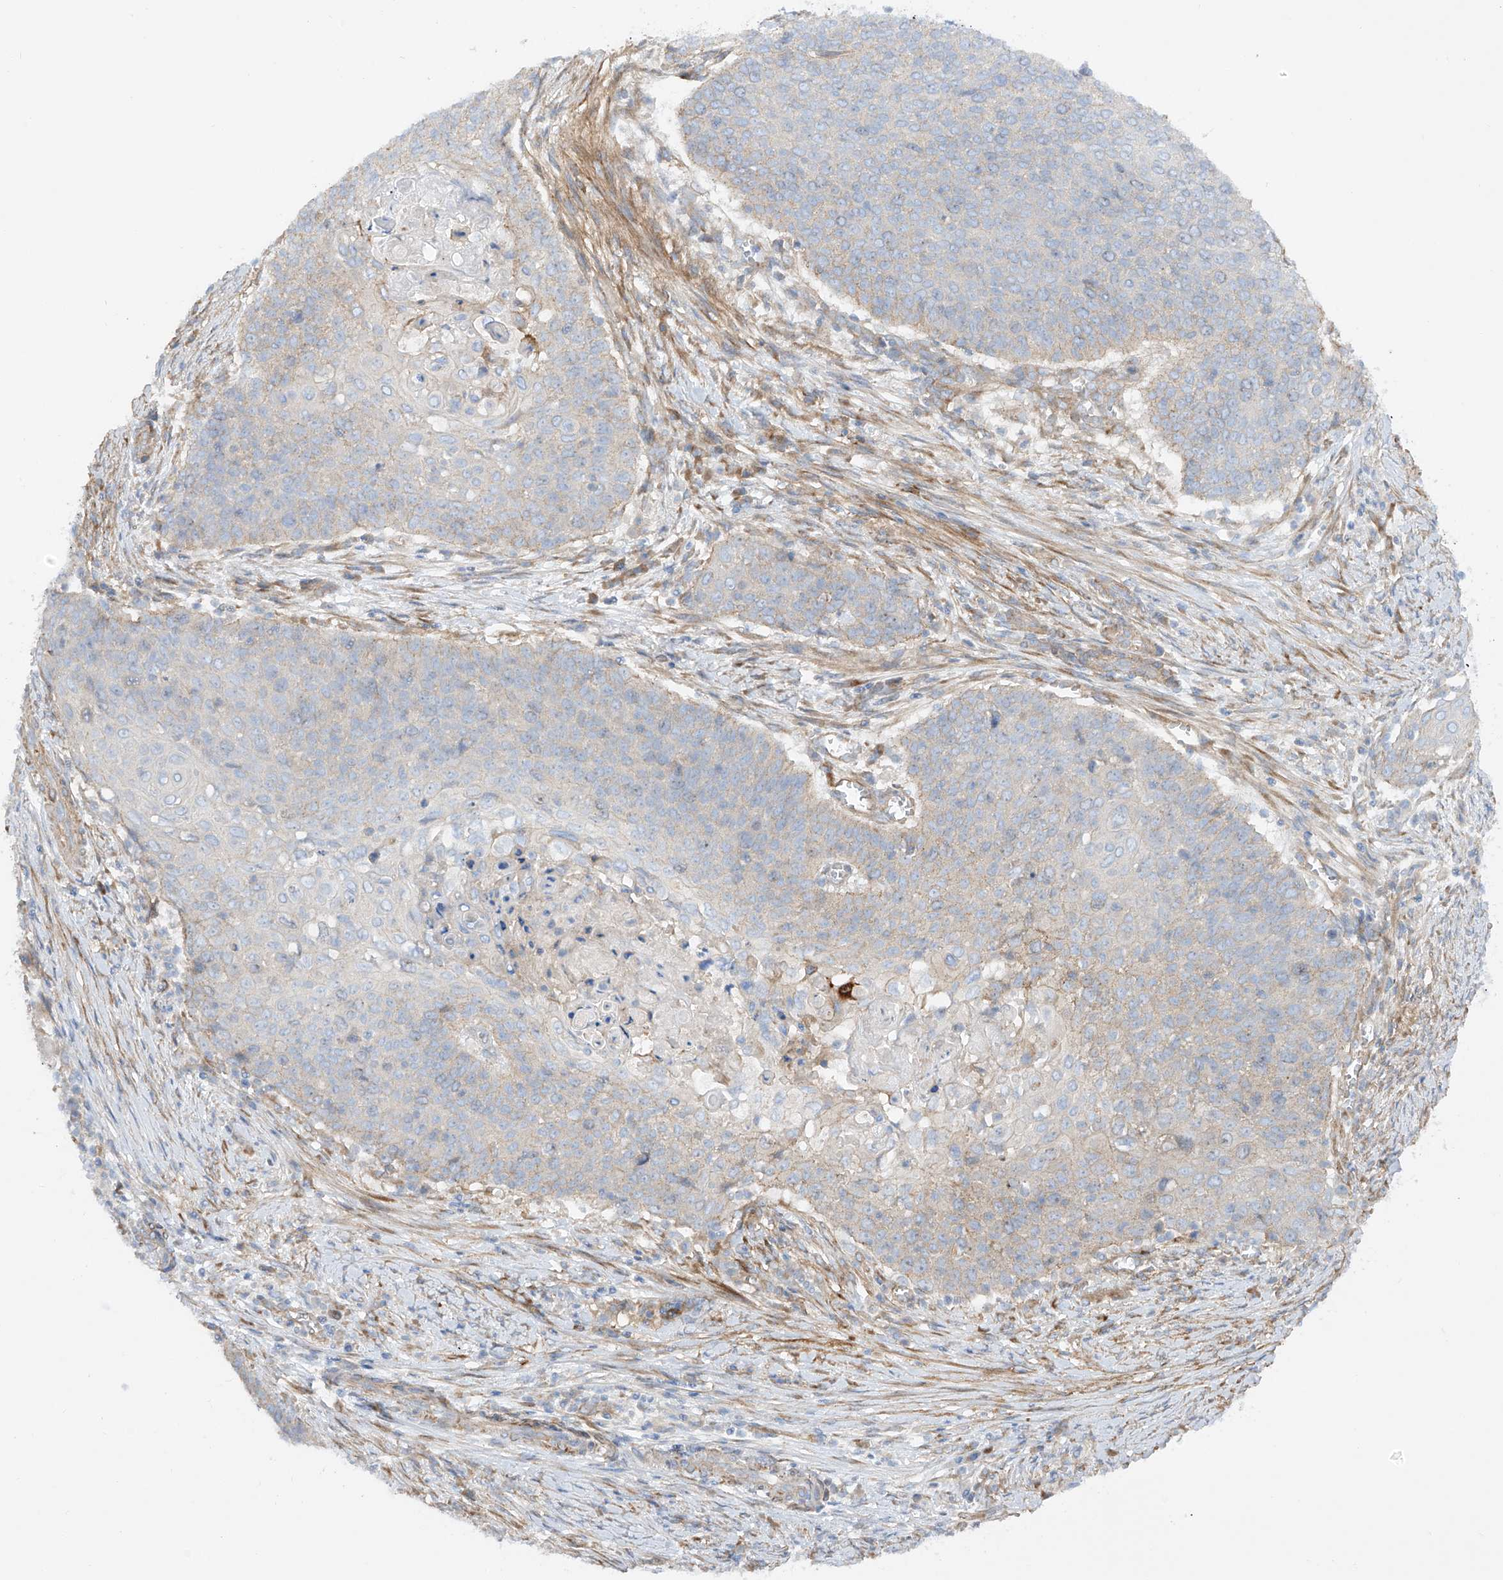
{"staining": {"intensity": "negative", "quantity": "none", "location": "none"}, "tissue": "cervical cancer", "cell_type": "Tumor cells", "image_type": "cancer", "snomed": [{"axis": "morphology", "description": "Squamous cell carcinoma, NOS"}, {"axis": "topography", "description": "Cervix"}], "caption": "An IHC photomicrograph of squamous cell carcinoma (cervical) is shown. There is no staining in tumor cells of squamous cell carcinoma (cervical). (Immunohistochemistry, brightfield microscopy, high magnification).", "gene": "LCA5", "patient": {"sex": "female", "age": 39}}